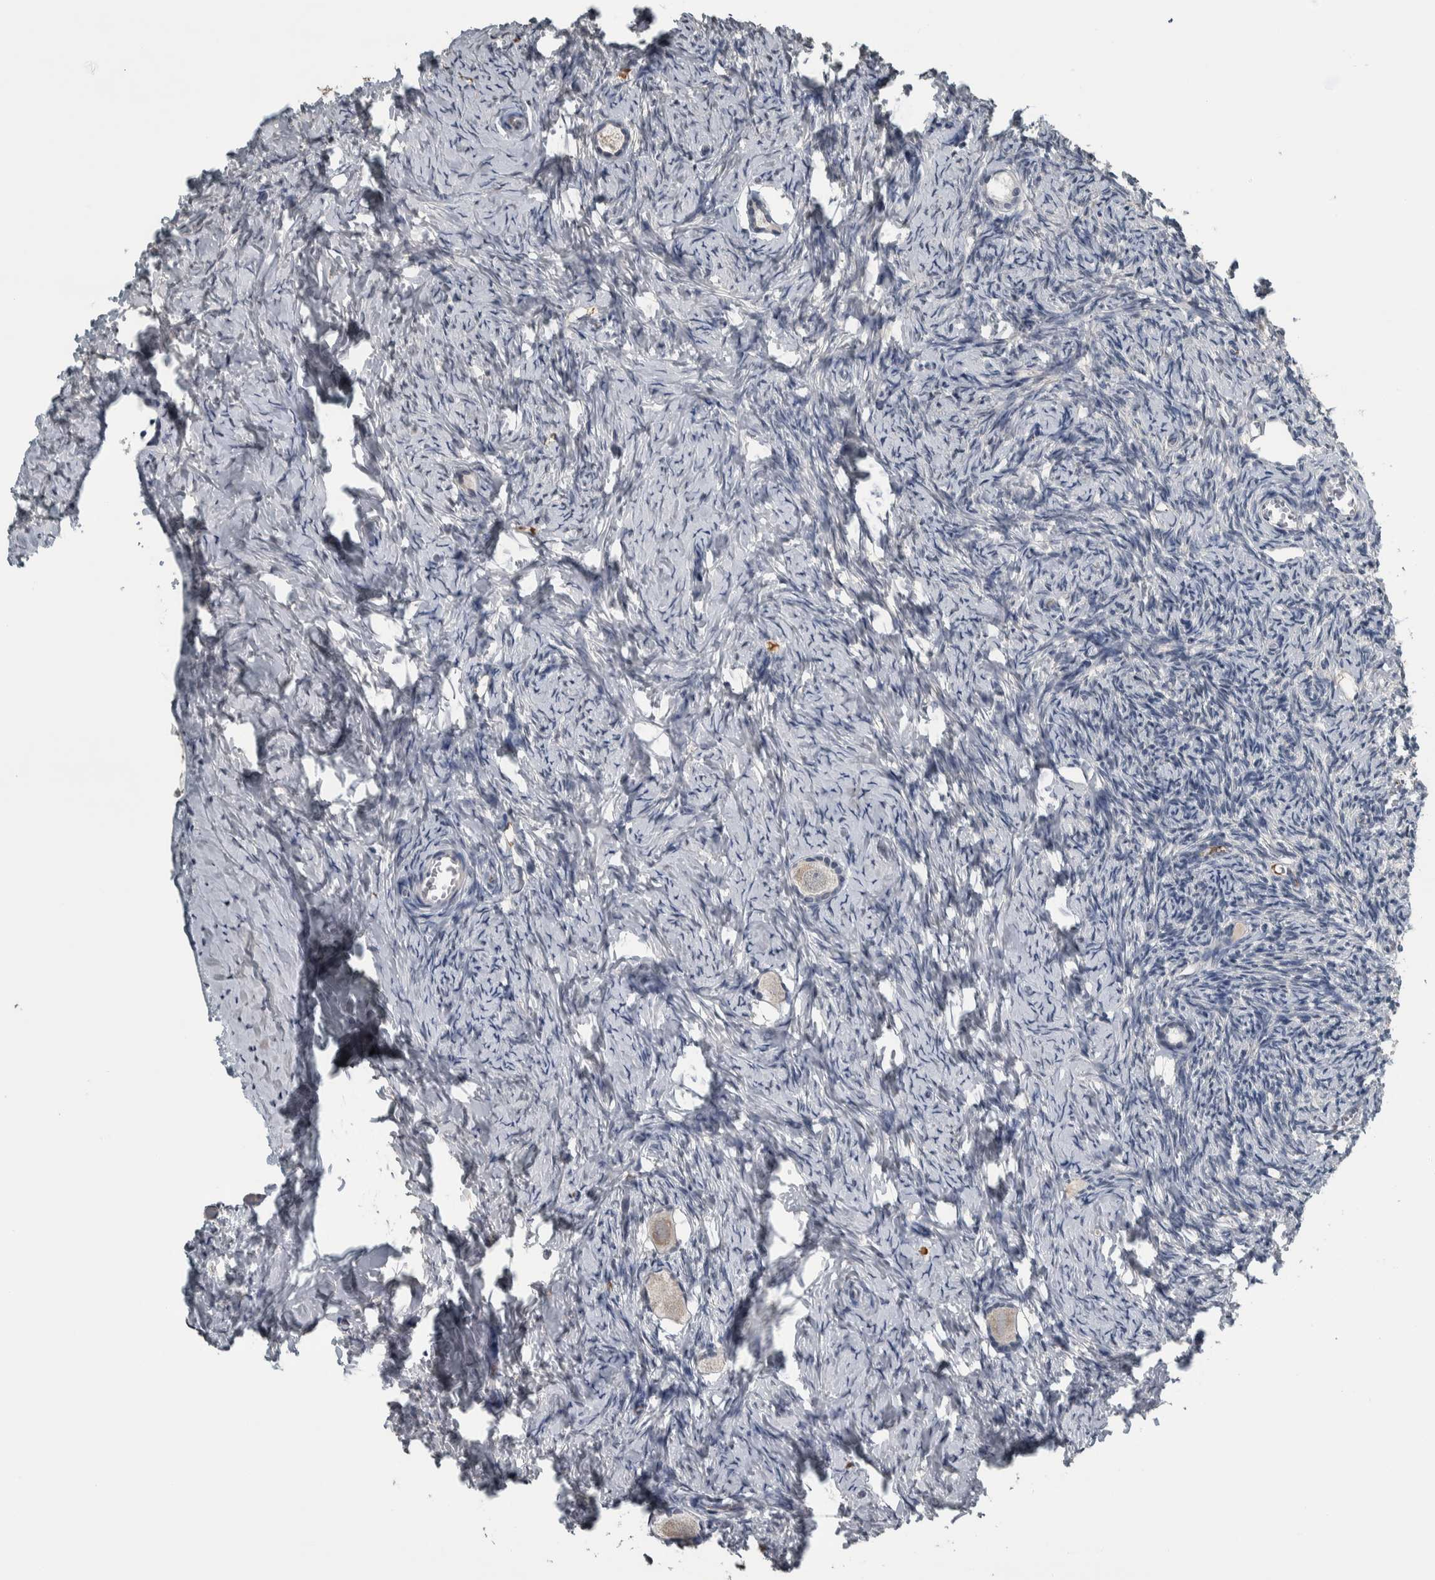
{"staining": {"intensity": "weak", "quantity": "<25%", "location": "cytoplasmic/membranous"}, "tissue": "ovary", "cell_type": "Follicle cells", "image_type": "normal", "snomed": [{"axis": "morphology", "description": "Normal tissue, NOS"}, {"axis": "topography", "description": "Ovary"}], "caption": "Immunohistochemistry (IHC) micrograph of normal ovary stained for a protein (brown), which displays no staining in follicle cells. (IHC, brightfield microscopy, high magnification).", "gene": "CAVIN4", "patient": {"sex": "female", "age": 27}}